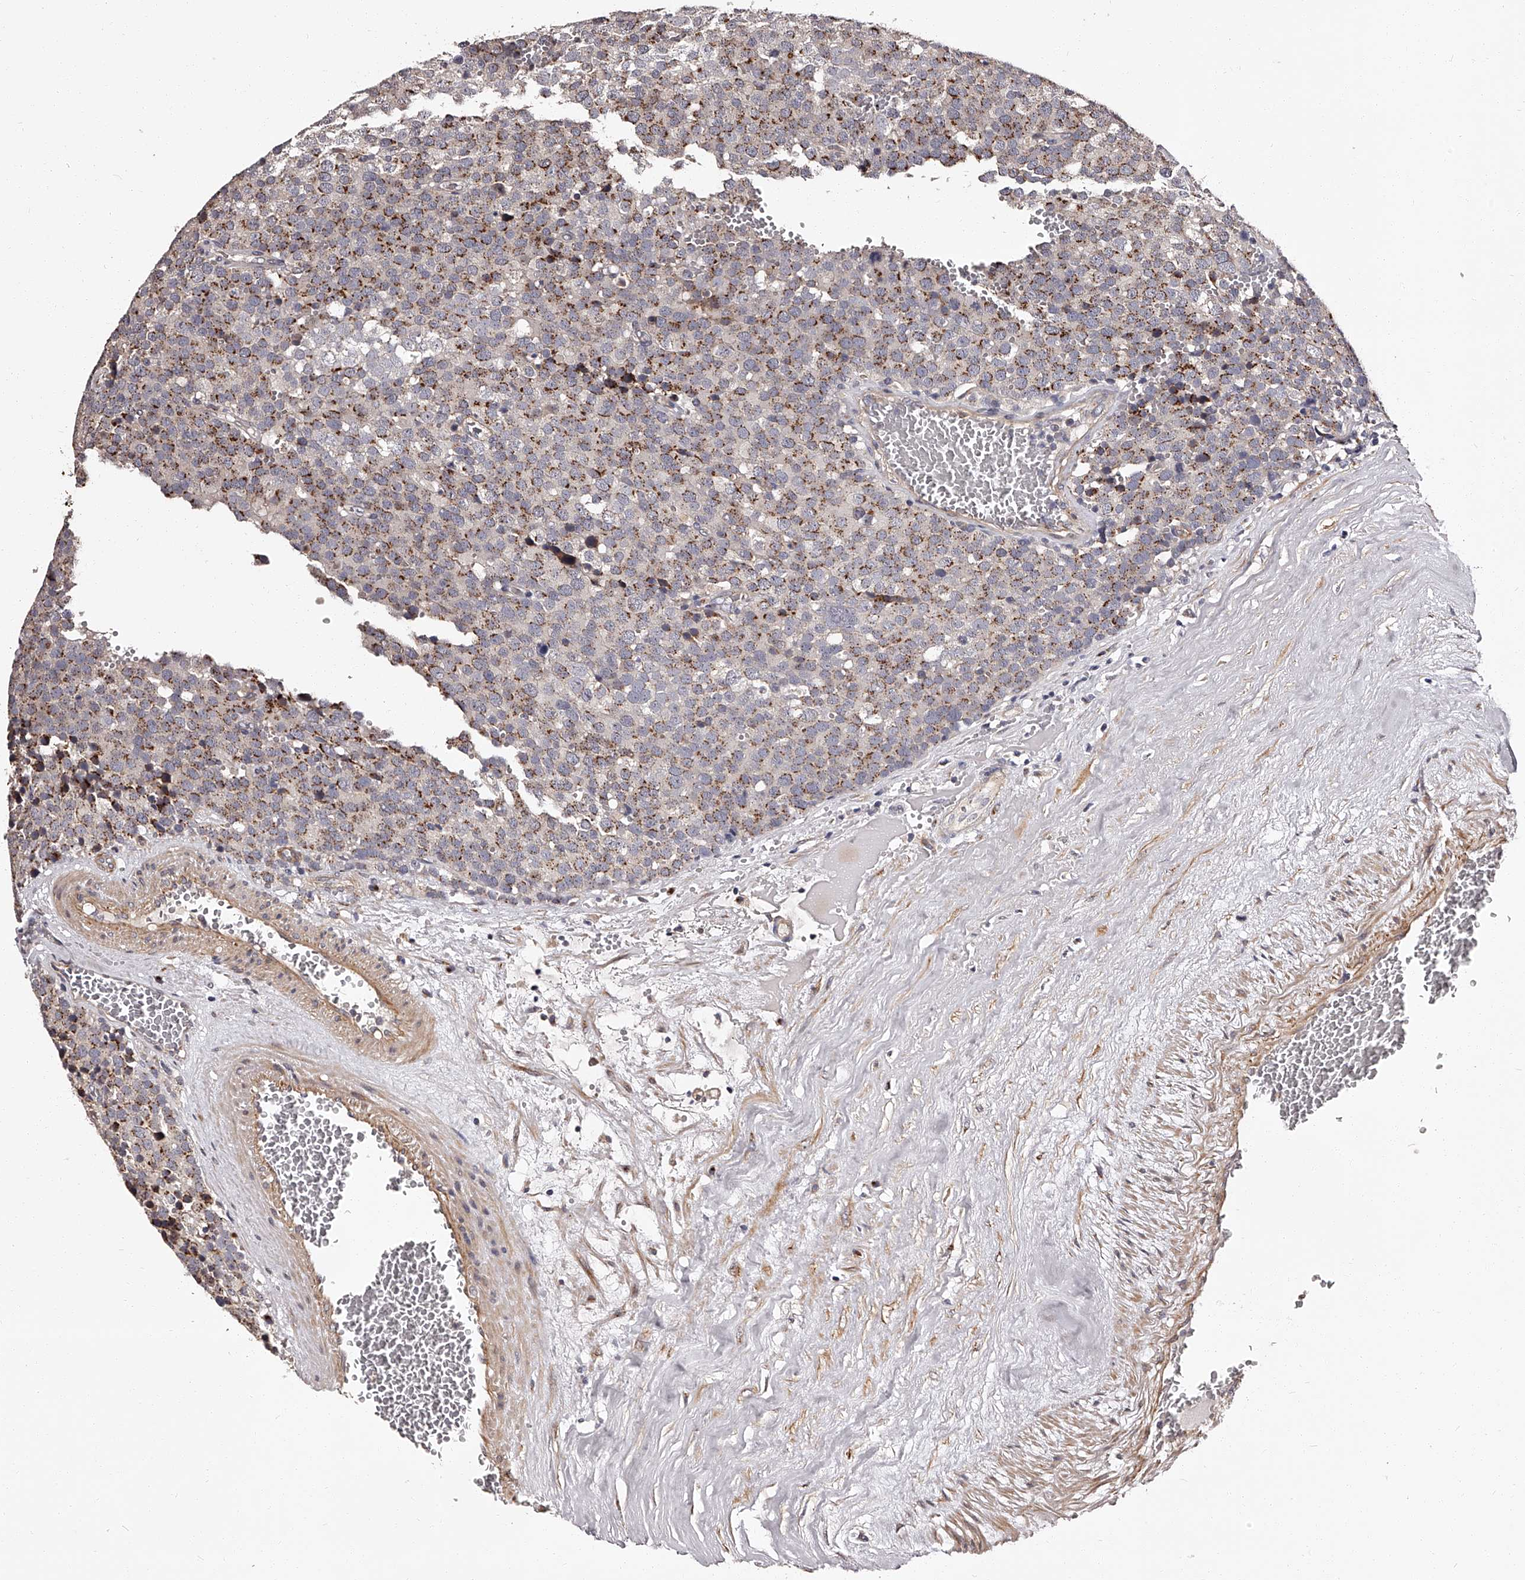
{"staining": {"intensity": "strong", "quantity": "25%-75%", "location": "cytoplasmic/membranous"}, "tissue": "testis cancer", "cell_type": "Tumor cells", "image_type": "cancer", "snomed": [{"axis": "morphology", "description": "Seminoma, NOS"}, {"axis": "topography", "description": "Testis"}], "caption": "Immunohistochemistry of testis seminoma exhibits high levels of strong cytoplasmic/membranous expression in about 25%-75% of tumor cells.", "gene": "RSC1A1", "patient": {"sex": "male", "age": 71}}